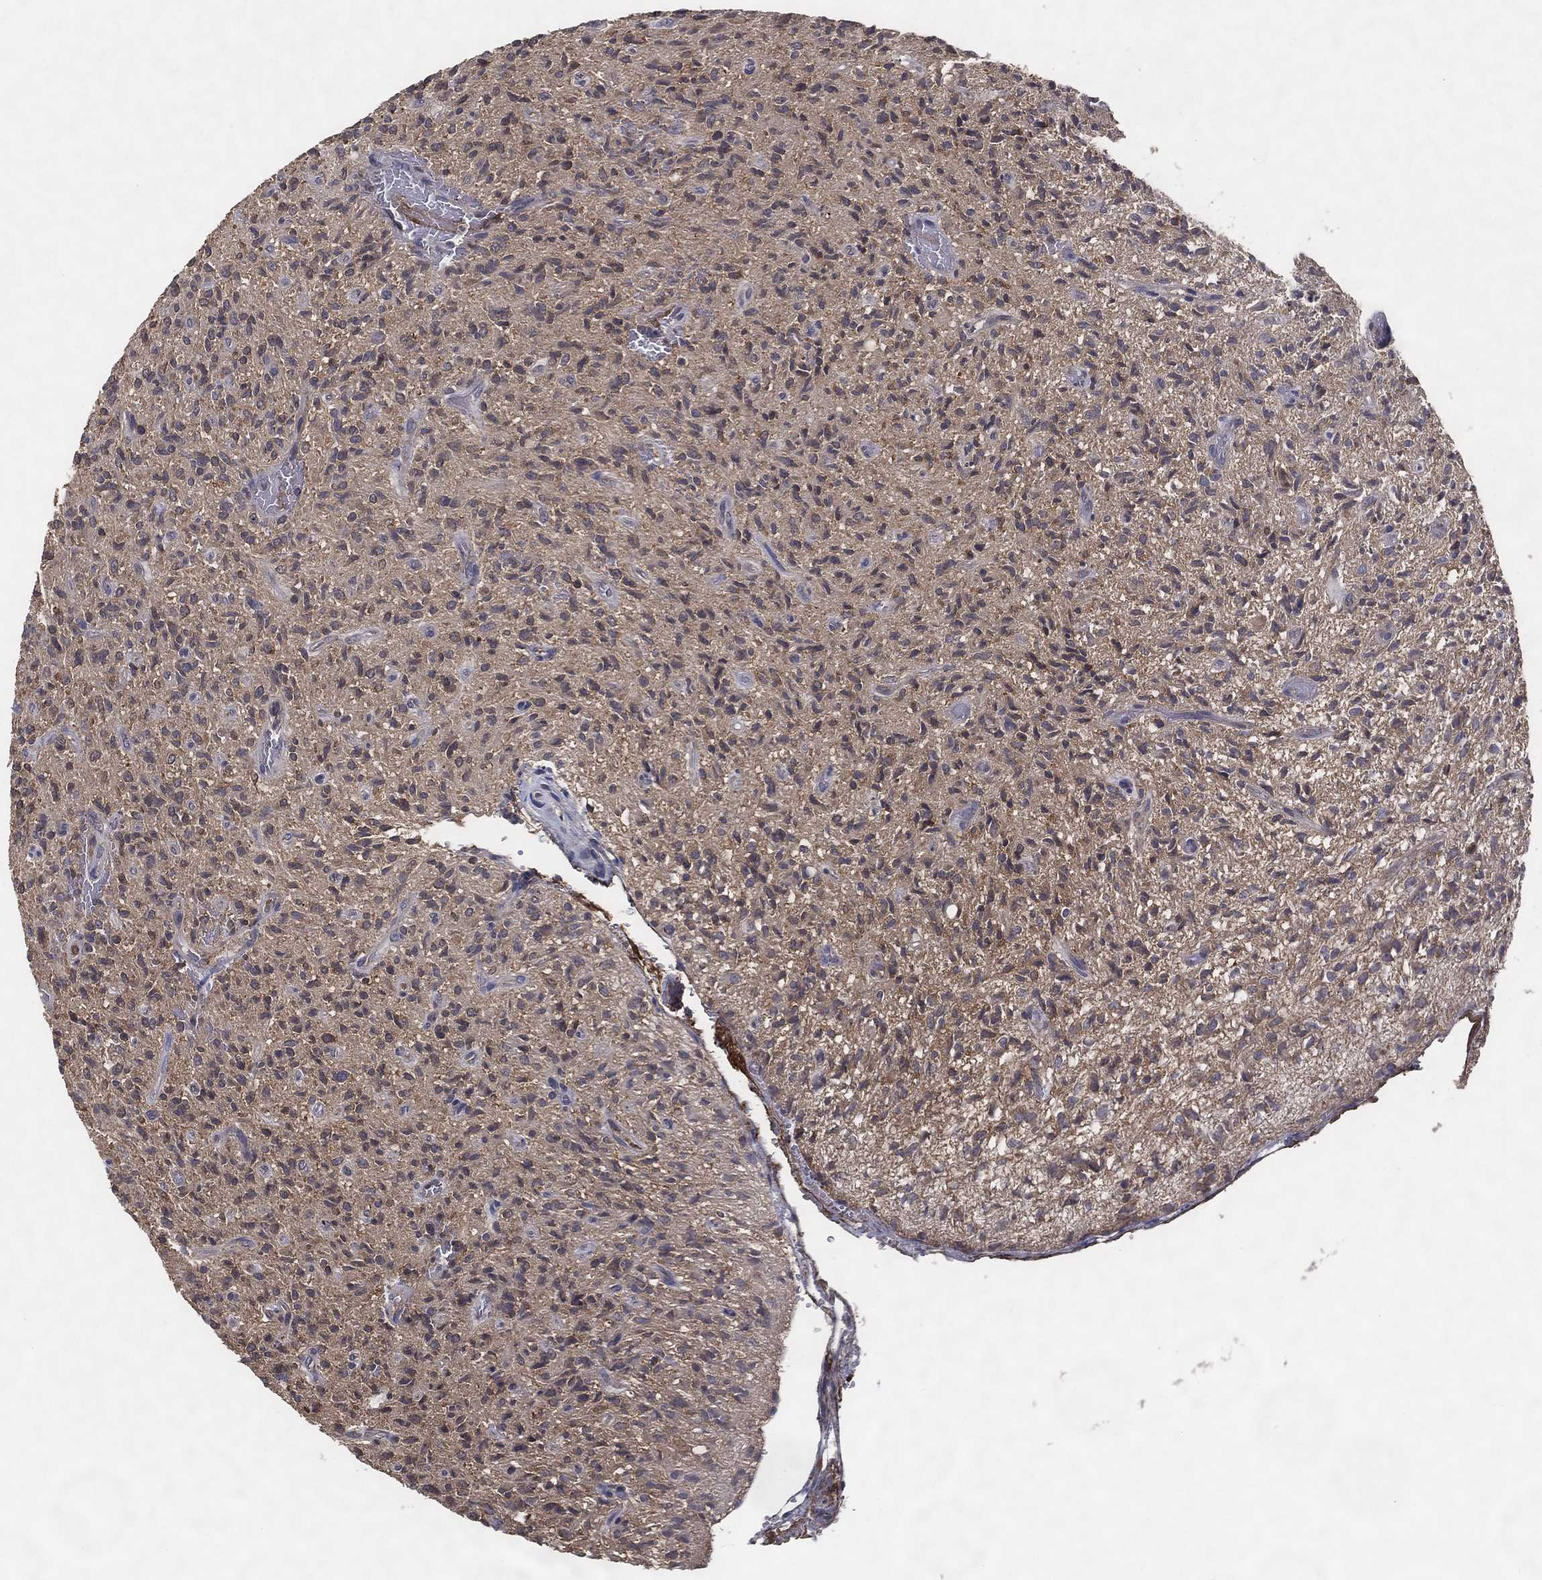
{"staining": {"intensity": "negative", "quantity": "none", "location": "none"}, "tissue": "glioma", "cell_type": "Tumor cells", "image_type": "cancer", "snomed": [{"axis": "morphology", "description": "Glioma, malignant, High grade"}, {"axis": "topography", "description": "Brain"}], "caption": "High power microscopy photomicrograph of an immunohistochemistry histopathology image of malignant glioma (high-grade), revealing no significant positivity in tumor cells.", "gene": "MT-ND1", "patient": {"sex": "male", "age": 64}}